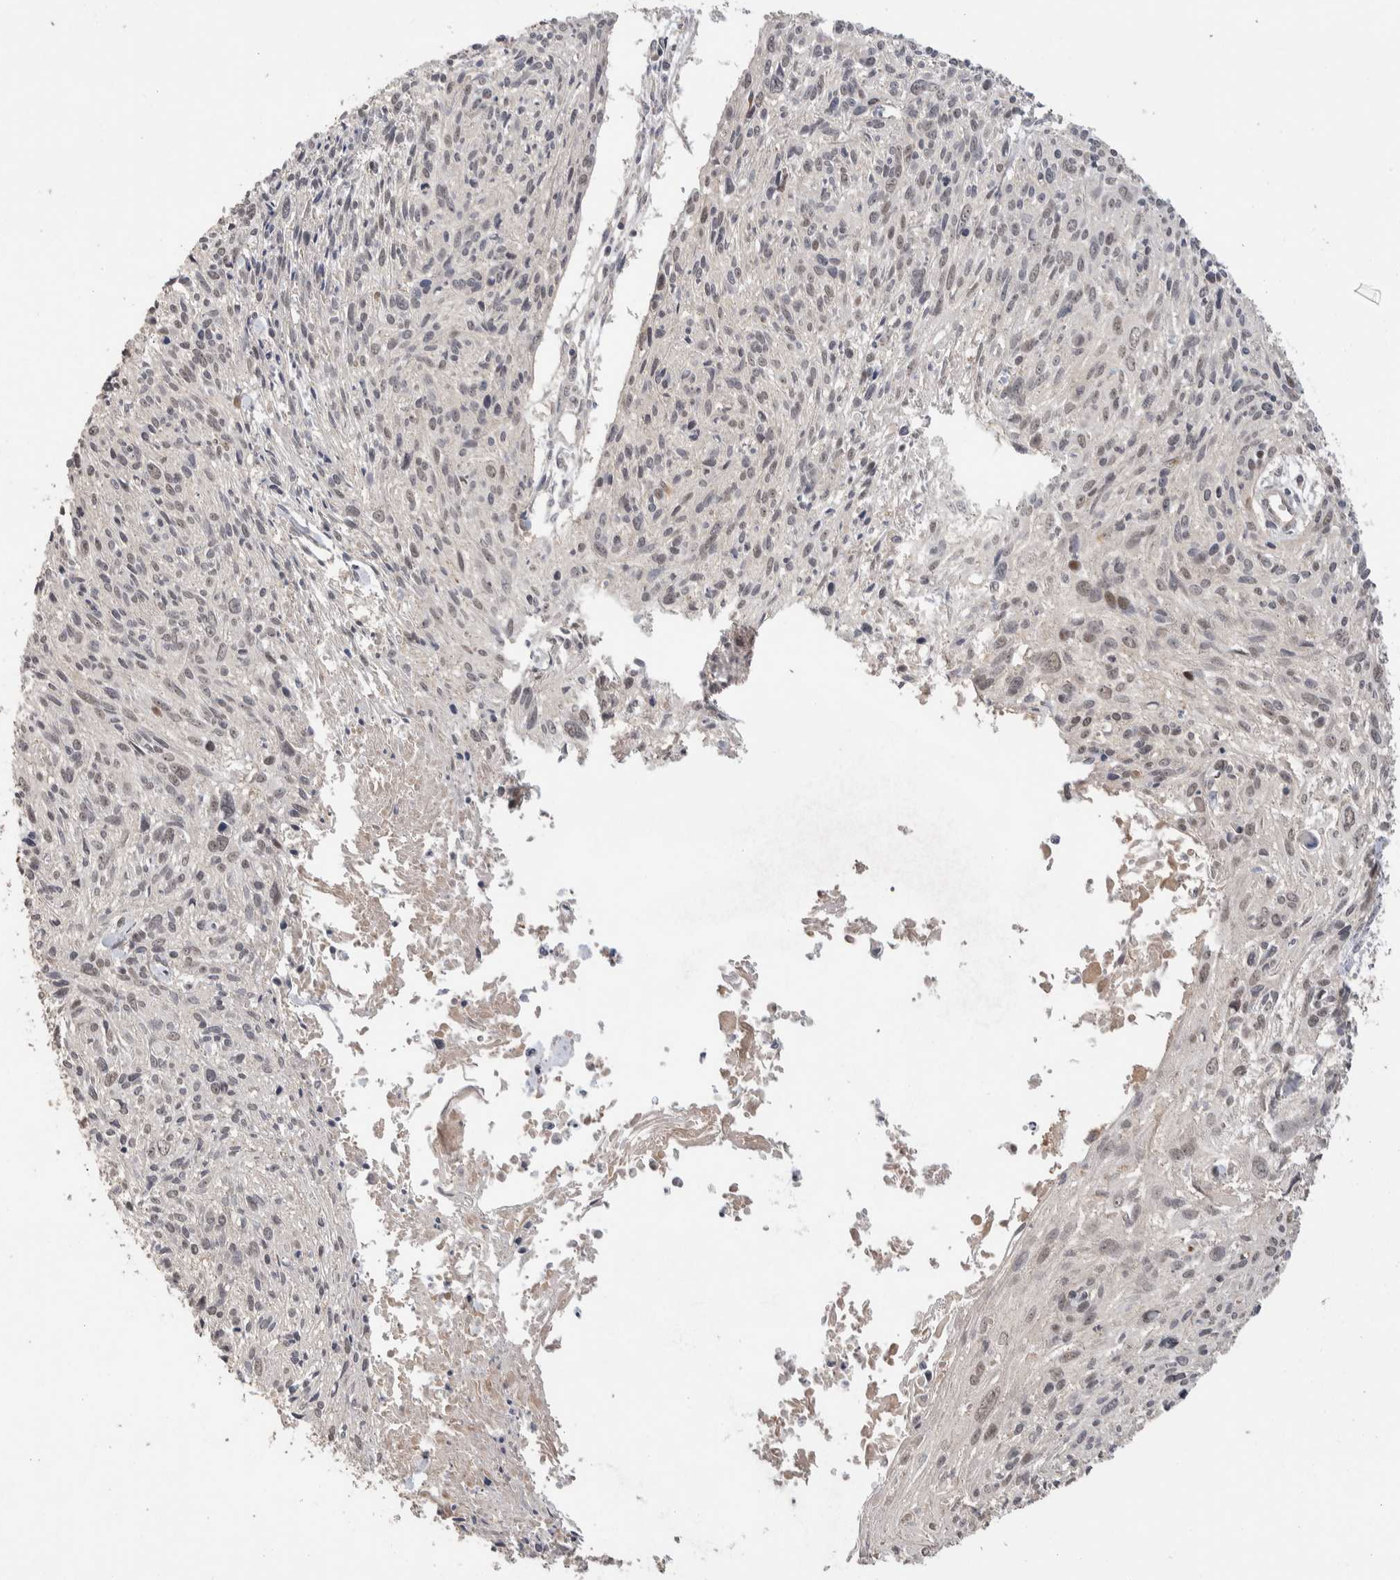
{"staining": {"intensity": "weak", "quantity": "25%-75%", "location": "nuclear"}, "tissue": "cervical cancer", "cell_type": "Tumor cells", "image_type": "cancer", "snomed": [{"axis": "morphology", "description": "Squamous cell carcinoma, NOS"}, {"axis": "topography", "description": "Cervix"}], "caption": "The image exhibits staining of squamous cell carcinoma (cervical), revealing weak nuclear protein expression (brown color) within tumor cells.", "gene": "PRDM15", "patient": {"sex": "female", "age": 51}}